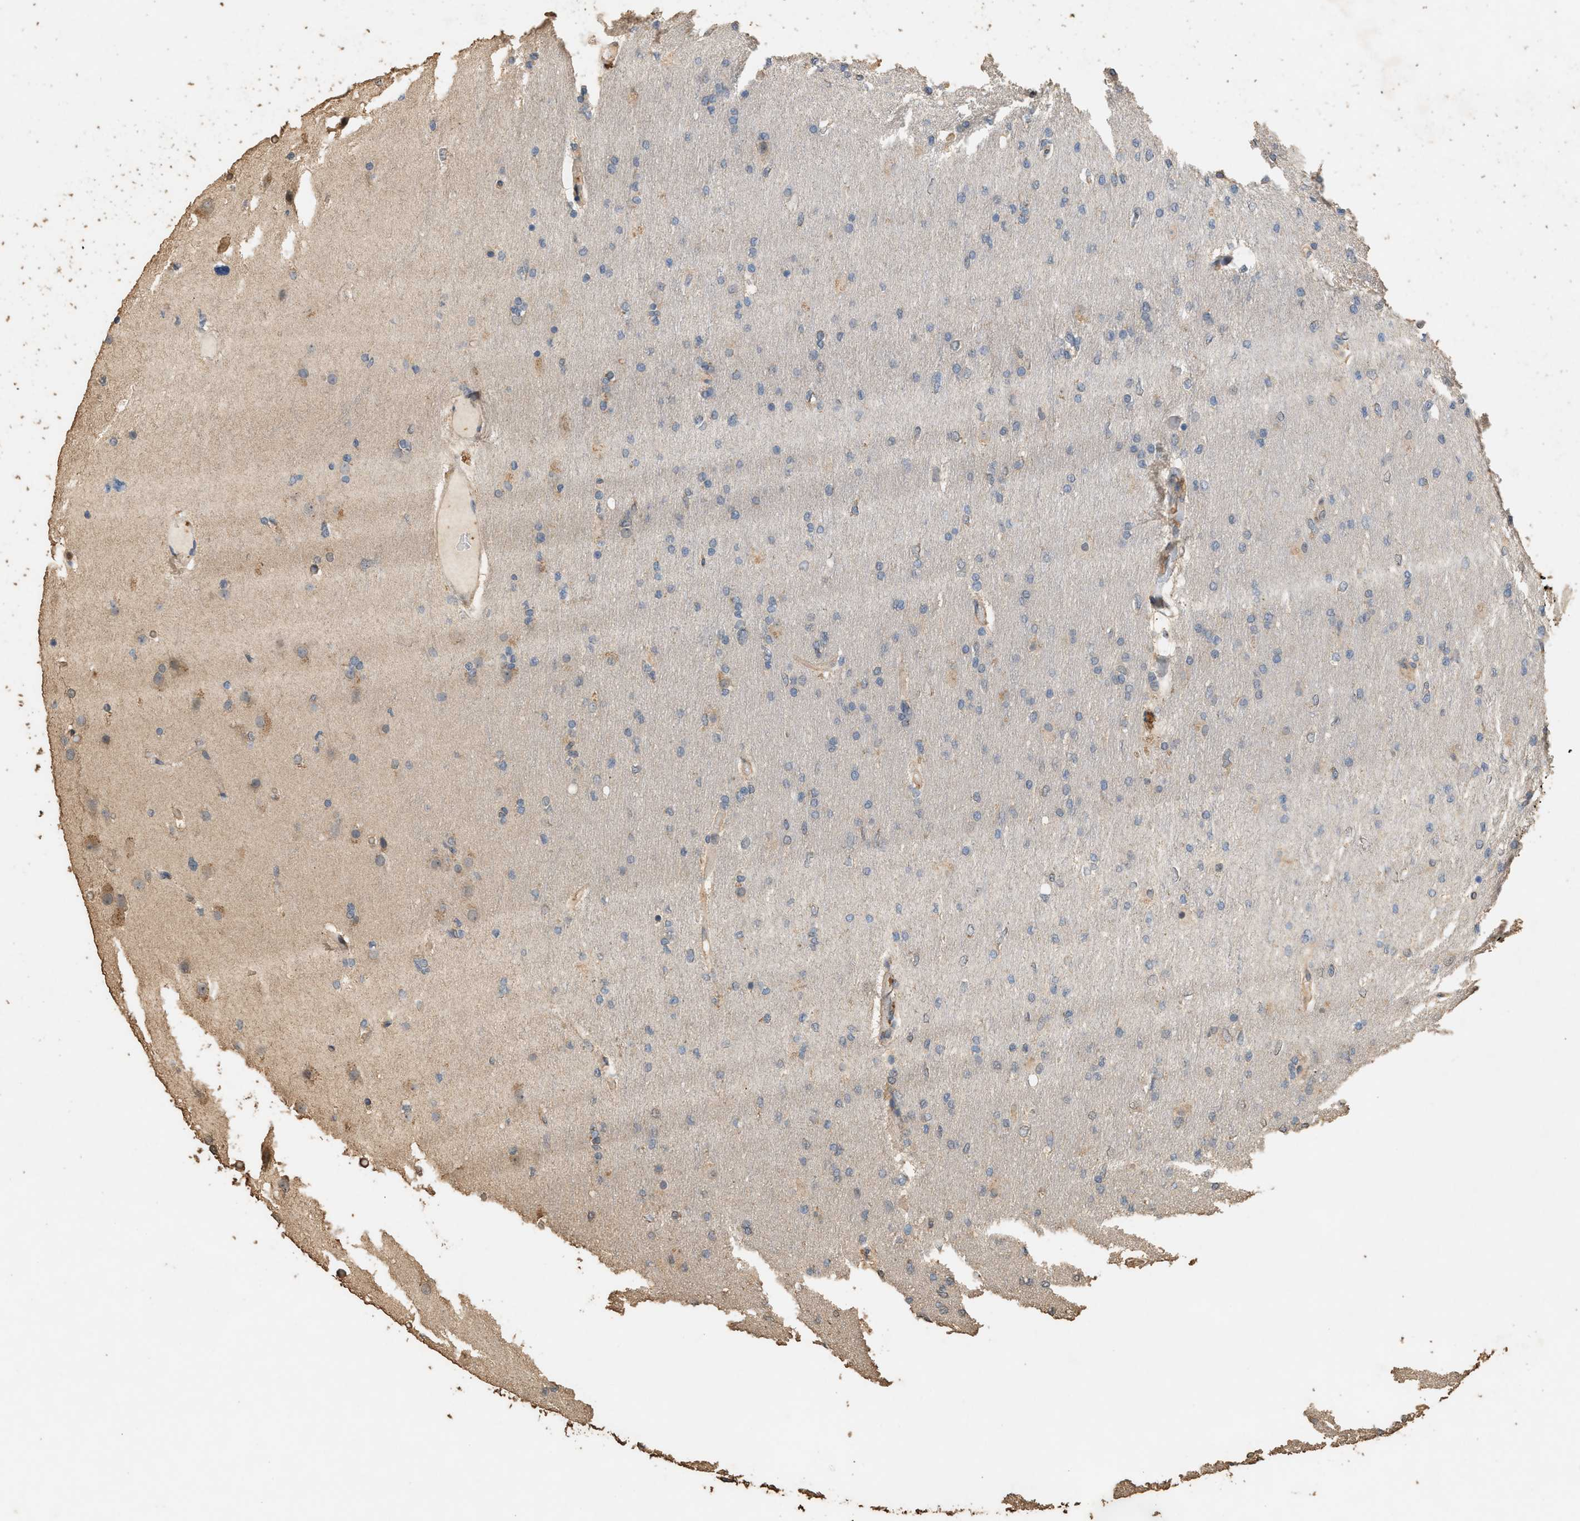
{"staining": {"intensity": "negative", "quantity": "none", "location": "none"}, "tissue": "glioma", "cell_type": "Tumor cells", "image_type": "cancer", "snomed": [{"axis": "morphology", "description": "Glioma, malignant, High grade"}, {"axis": "topography", "description": "Cerebral cortex"}], "caption": "Immunohistochemistry (IHC) of glioma reveals no expression in tumor cells. (DAB (3,3'-diaminobenzidine) immunohistochemistry (IHC) visualized using brightfield microscopy, high magnification).", "gene": "DCAF7", "patient": {"sex": "female", "age": 36}}